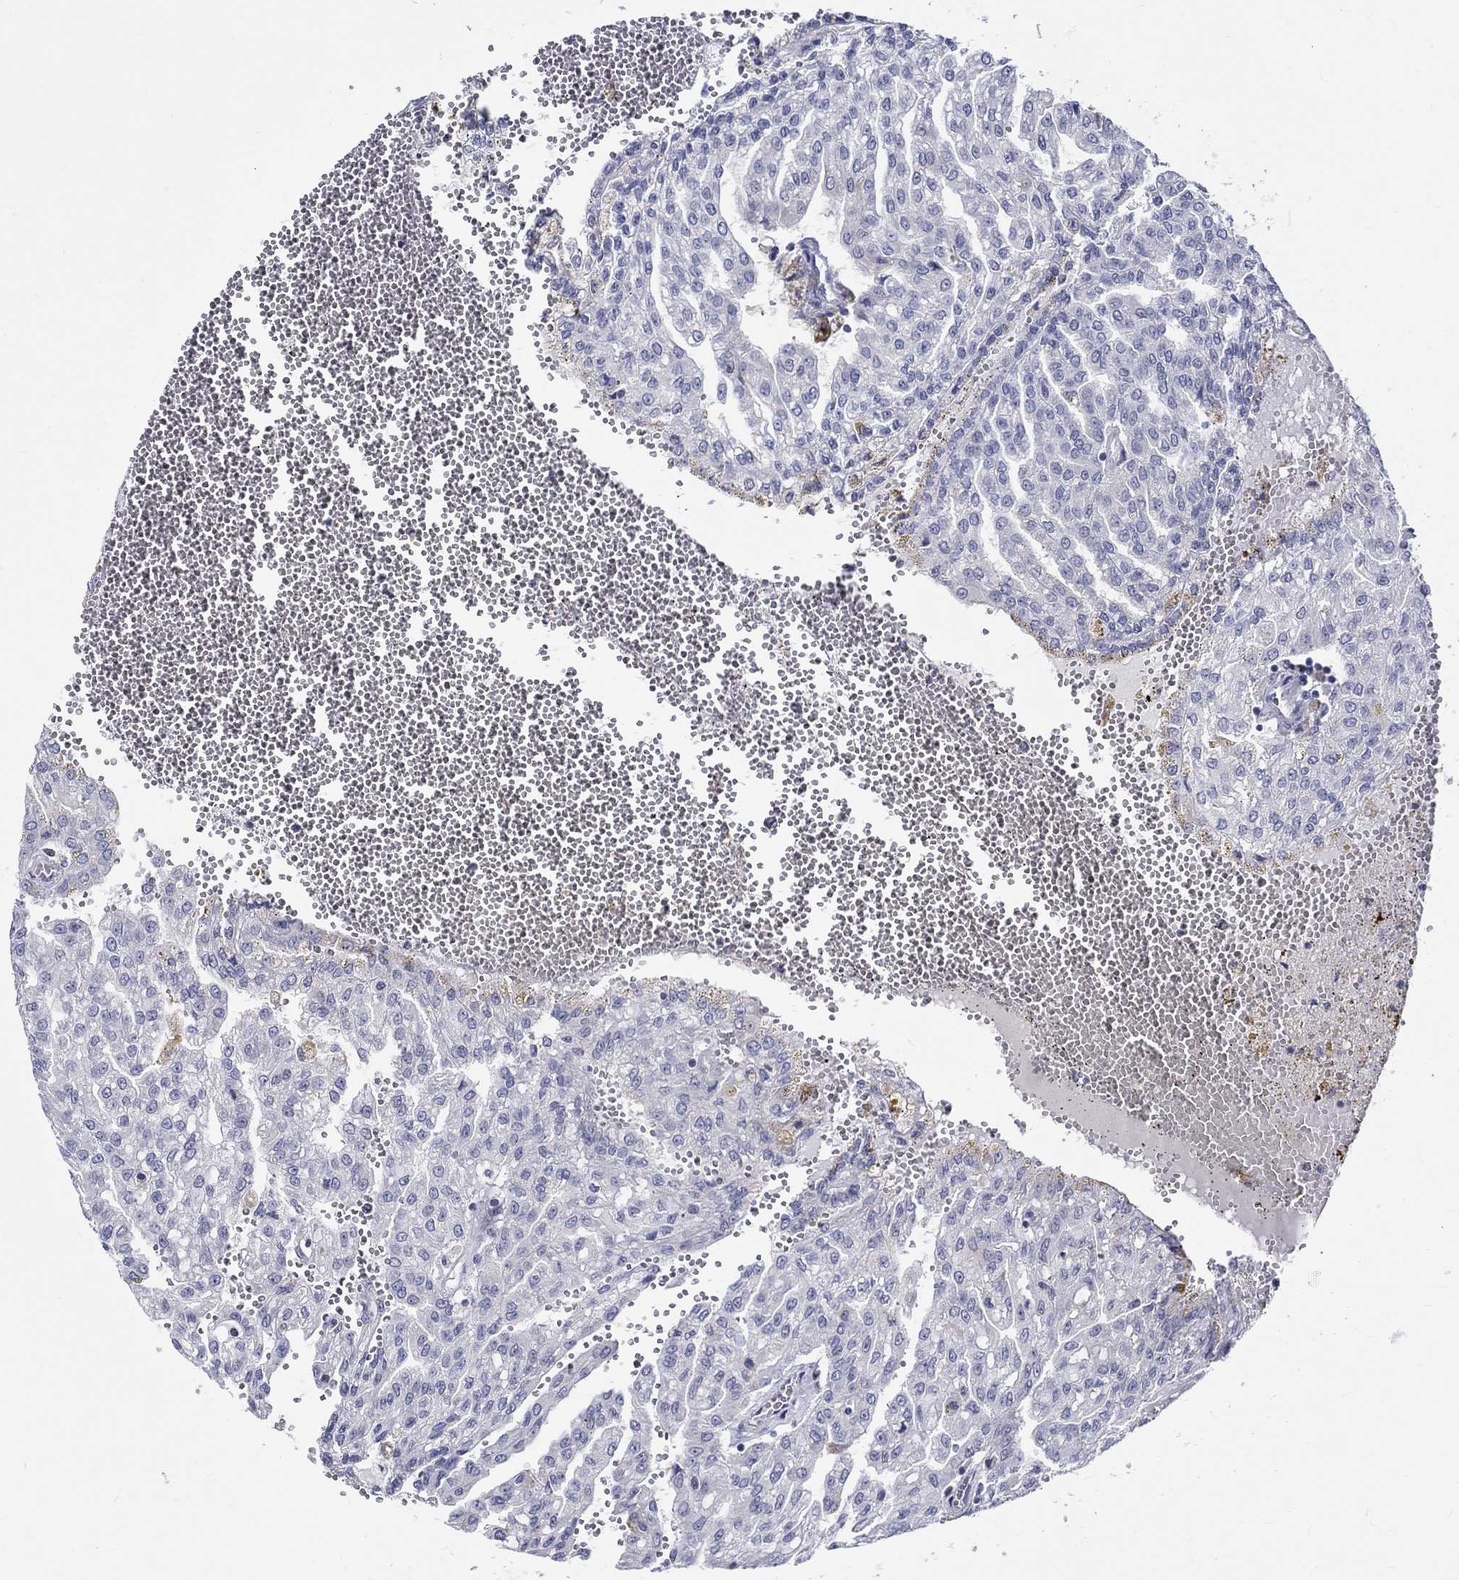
{"staining": {"intensity": "negative", "quantity": "none", "location": "none"}, "tissue": "renal cancer", "cell_type": "Tumor cells", "image_type": "cancer", "snomed": [{"axis": "morphology", "description": "Adenocarcinoma, NOS"}, {"axis": "topography", "description": "Kidney"}], "caption": "A high-resolution image shows IHC staining of renal adenocarcinoma, which exhibits no significant expression in tumor cells.", "gene": "ST6GALNAC1", "patient": {"sex": "male", "age": 63}}